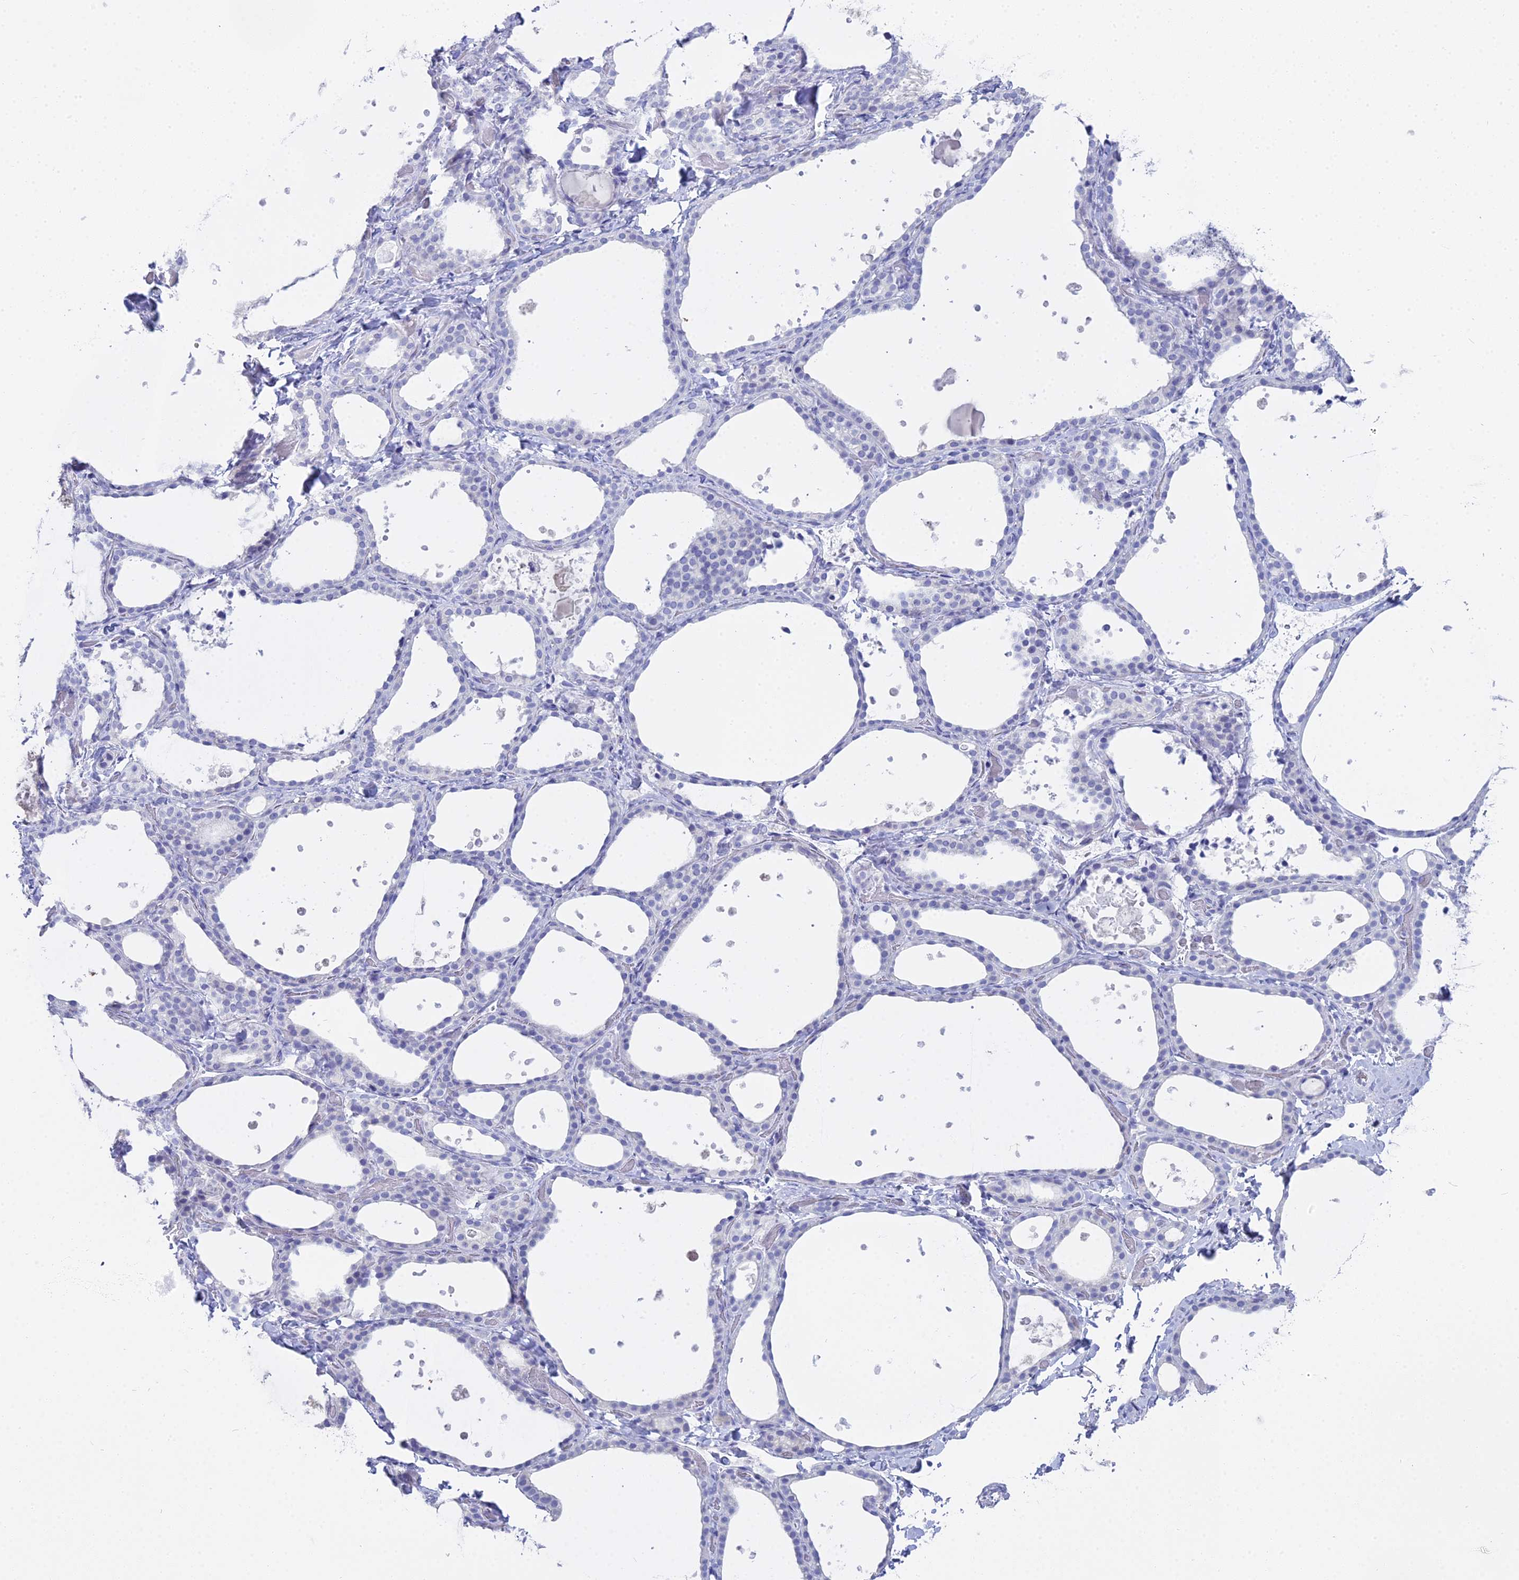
{"staining": {"intensity": "negative", "quantity": "none", "location": "none"}, "tissue": "thyroid gland", "cell_type": "Glandular cells", "image_type": "normal", "snomed": [{"axis": "morphology", "description": "Normal tissue, NOS"}, {"axis": "topography", "description": "Thyroid gland"}], "caption": "An IHC photomicrograph of benign thyroid gland is shown. There is no staining in glandular cells of thyroid gland. The staining is performed using DAB (3,3'-diaminobenzidine) brown chromogen with nuclei counter-stained in using hematoxylin.", "gene": "S100A7", "patient": {"sex": "female", "age": 44}}